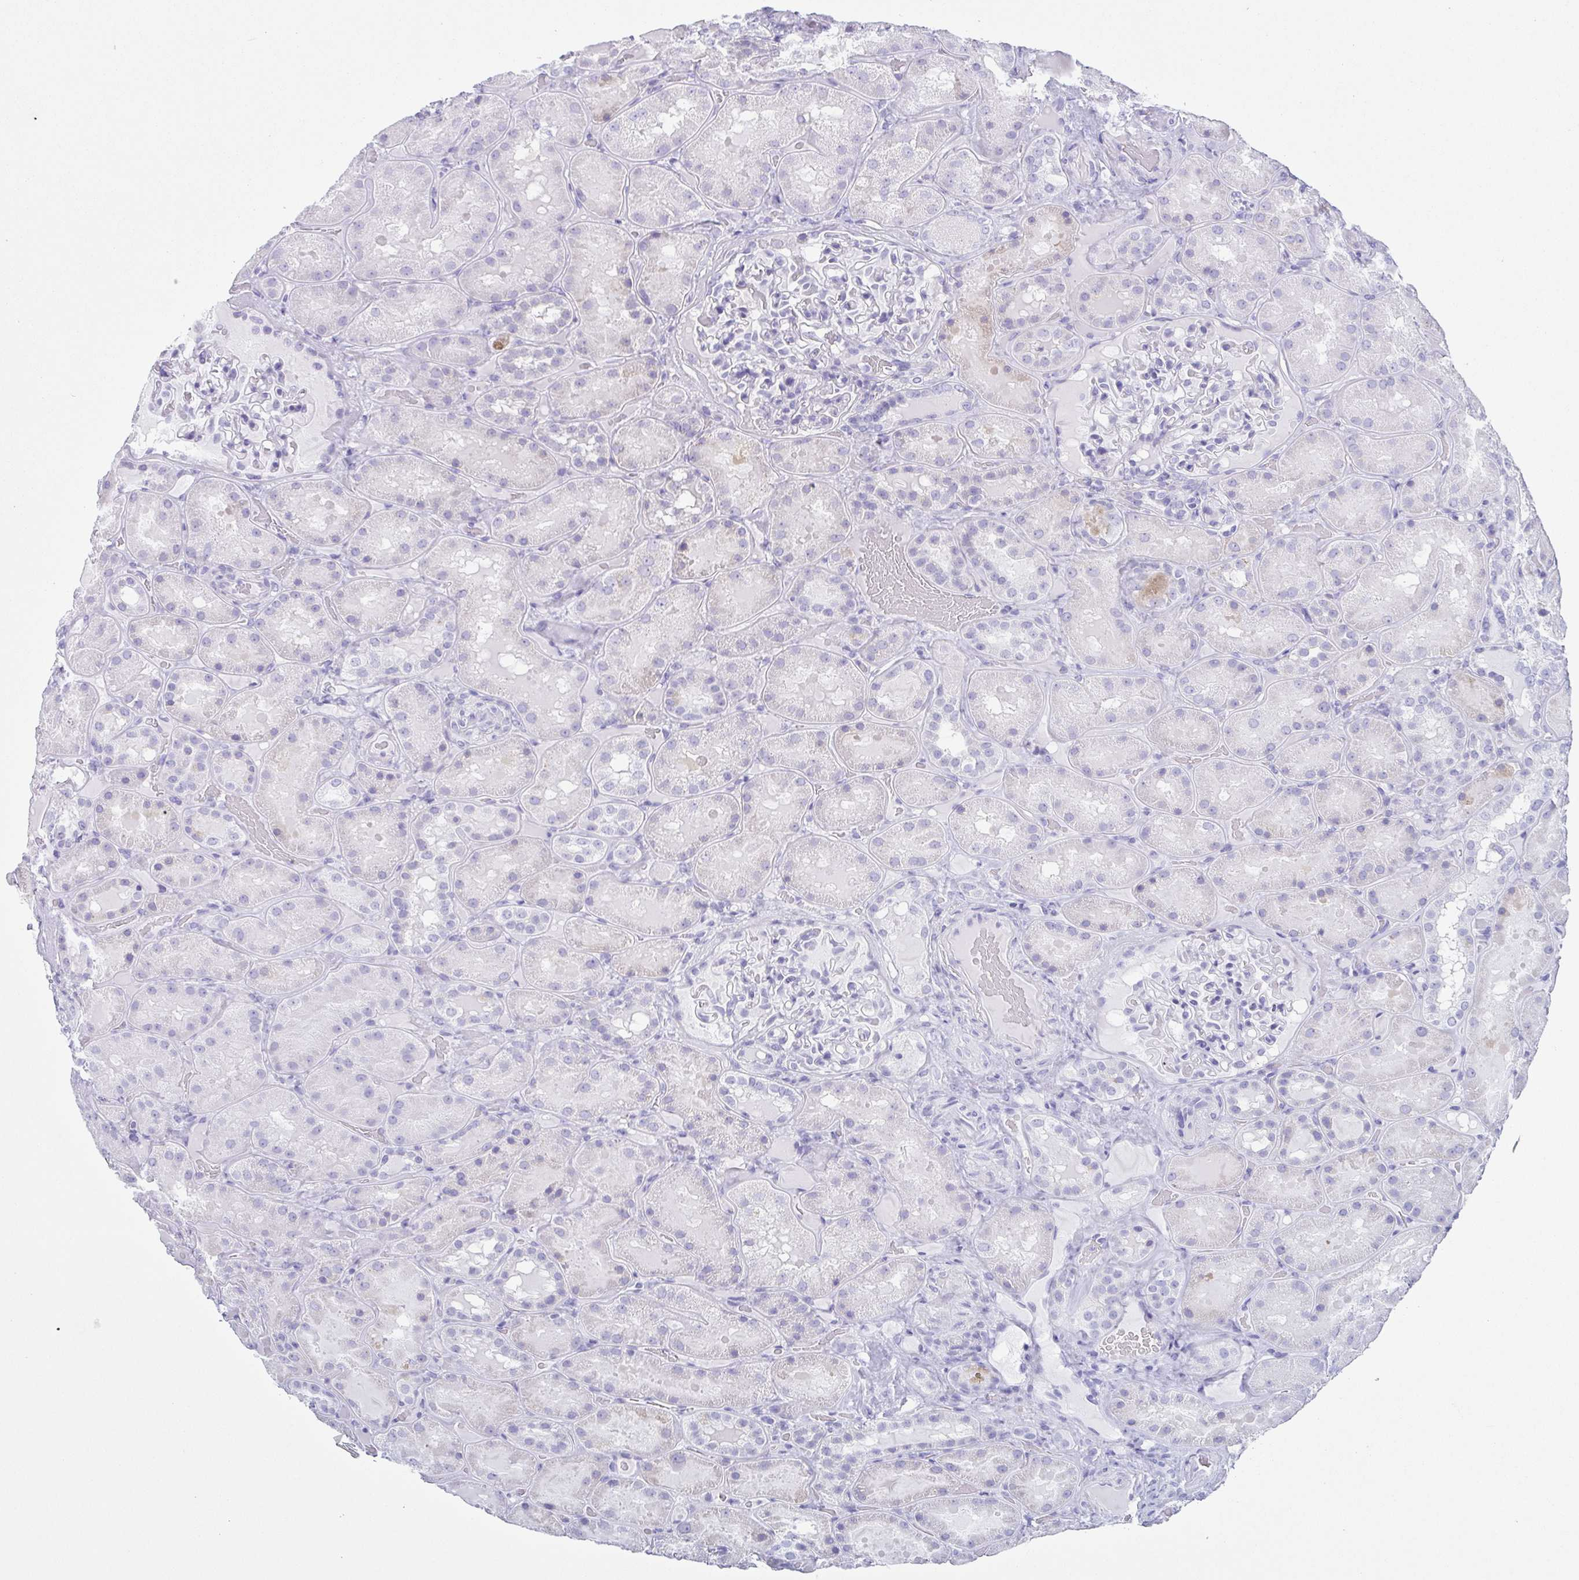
{"staining": {"intensity": "negative", "quantity": "none", "location": "none"}, "tissue": "kidney", "cell_type": "Cells in glomeruli", "image_type": "normal", "snomed": [{"axis": "morphology", "description": "Normal tissue, NOS"}, {"axis": "topography", "description": "Kidney"}], "caption": "Immunohistochemistry (IHC) image of benign kidney: kidney stained with DAB reveals no significant protein staining in cells in glomeruli. (DAB IHC visualized using brightfield microscopy, high magnification).", "gene": "TEX19", "patient": {"sex": "male", "age": 73}}